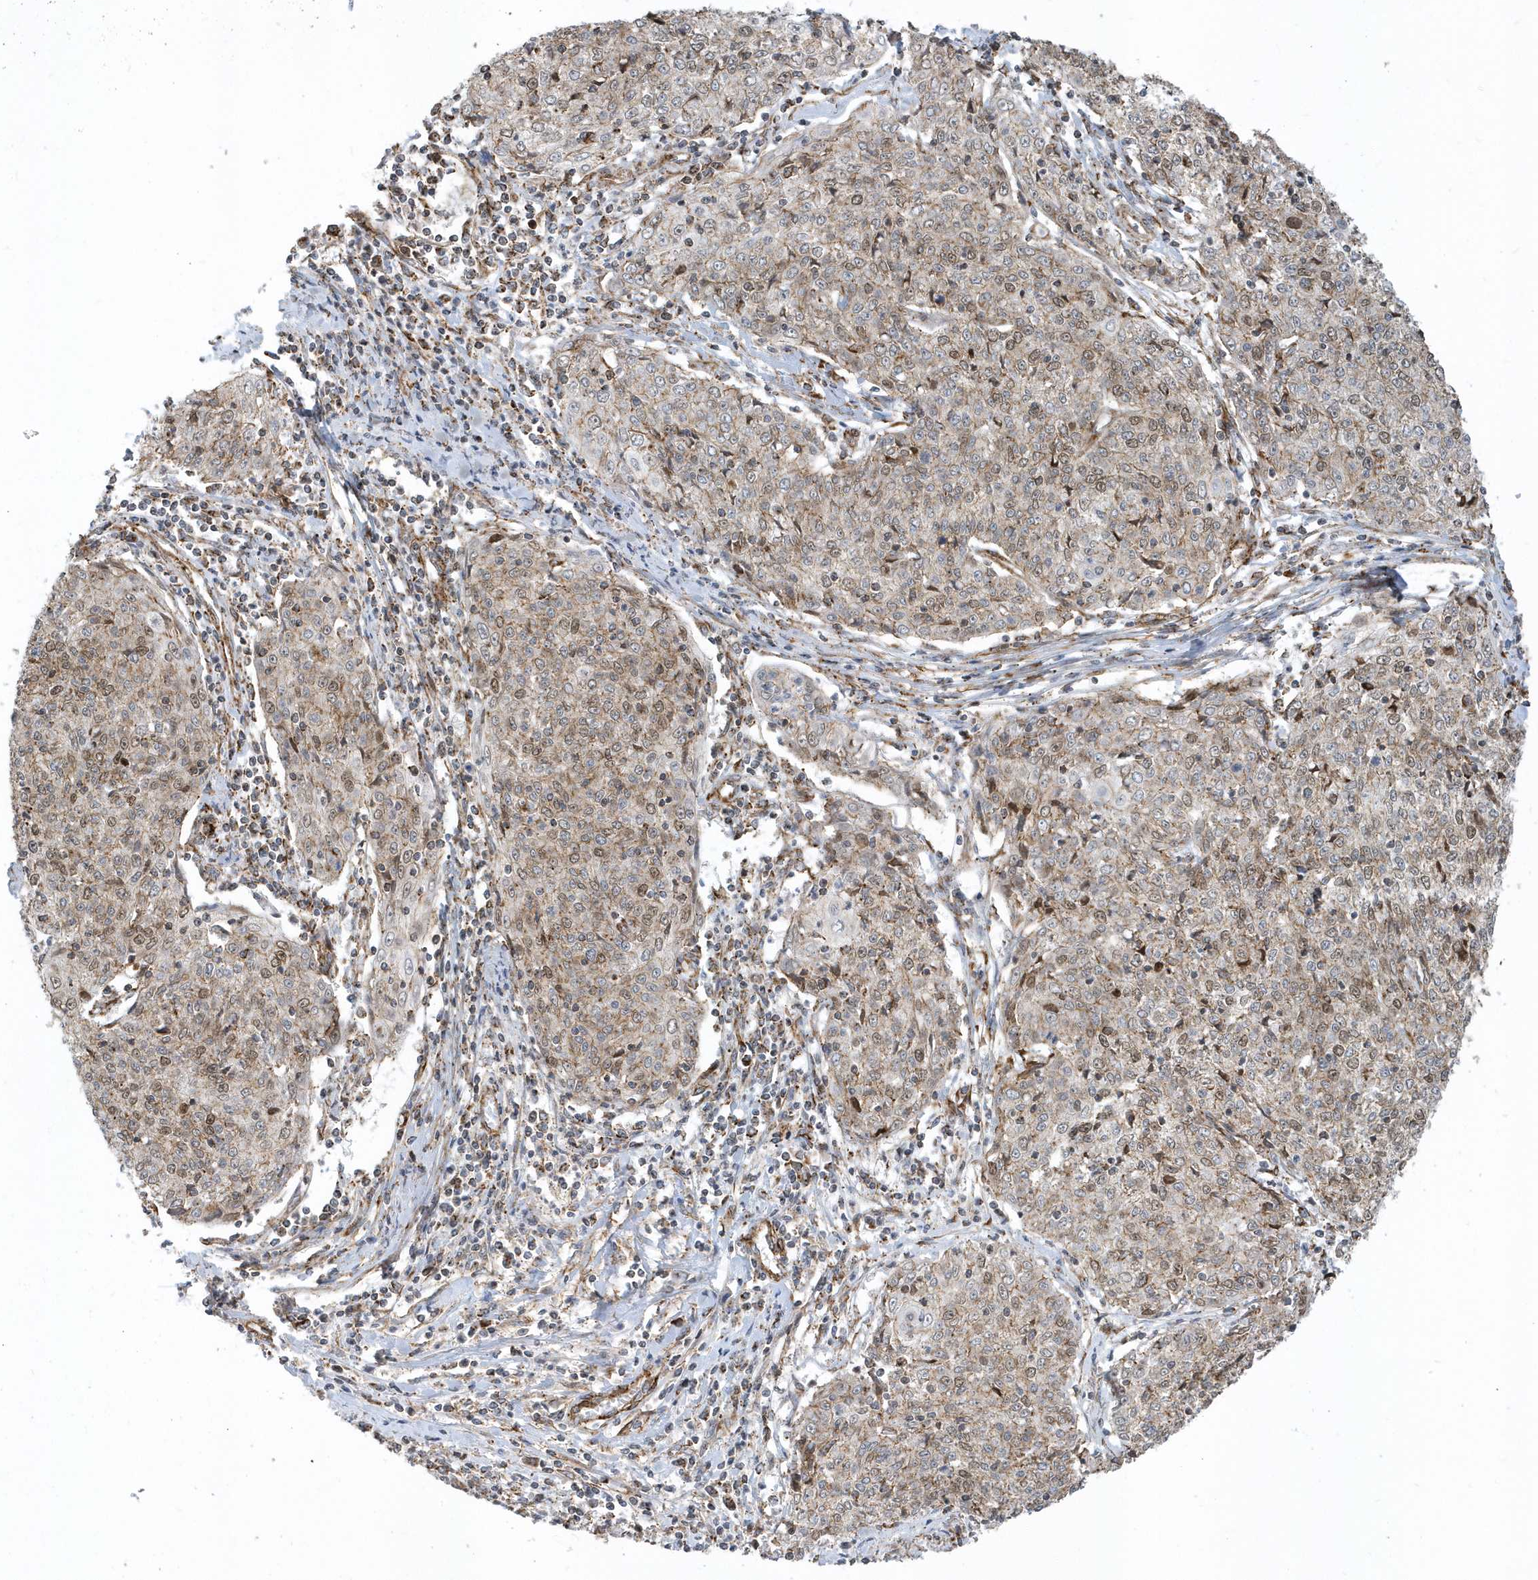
{"staining": {"intensity": "moderate", "quantity": "25%-75%", "location": "cytoplasmic/membranous,nuclear"}, "tissue": "cervical cancer", "cell_type": "Tumor cells", "image_type": "cancer", "snomed": [{"axis": "morphology", "description": "Squamous cell carcinoma, NOS"}, {"axis": "topography", "description": "Cervix"}], "caption": "Moderate cytoplasmic/membranous and nuclear protein staining is identified in approximately 25%-75% of tumor cells in cervical cancer.", "gene": "HRH4", "patient": {"sex": "female", "age": 48}}